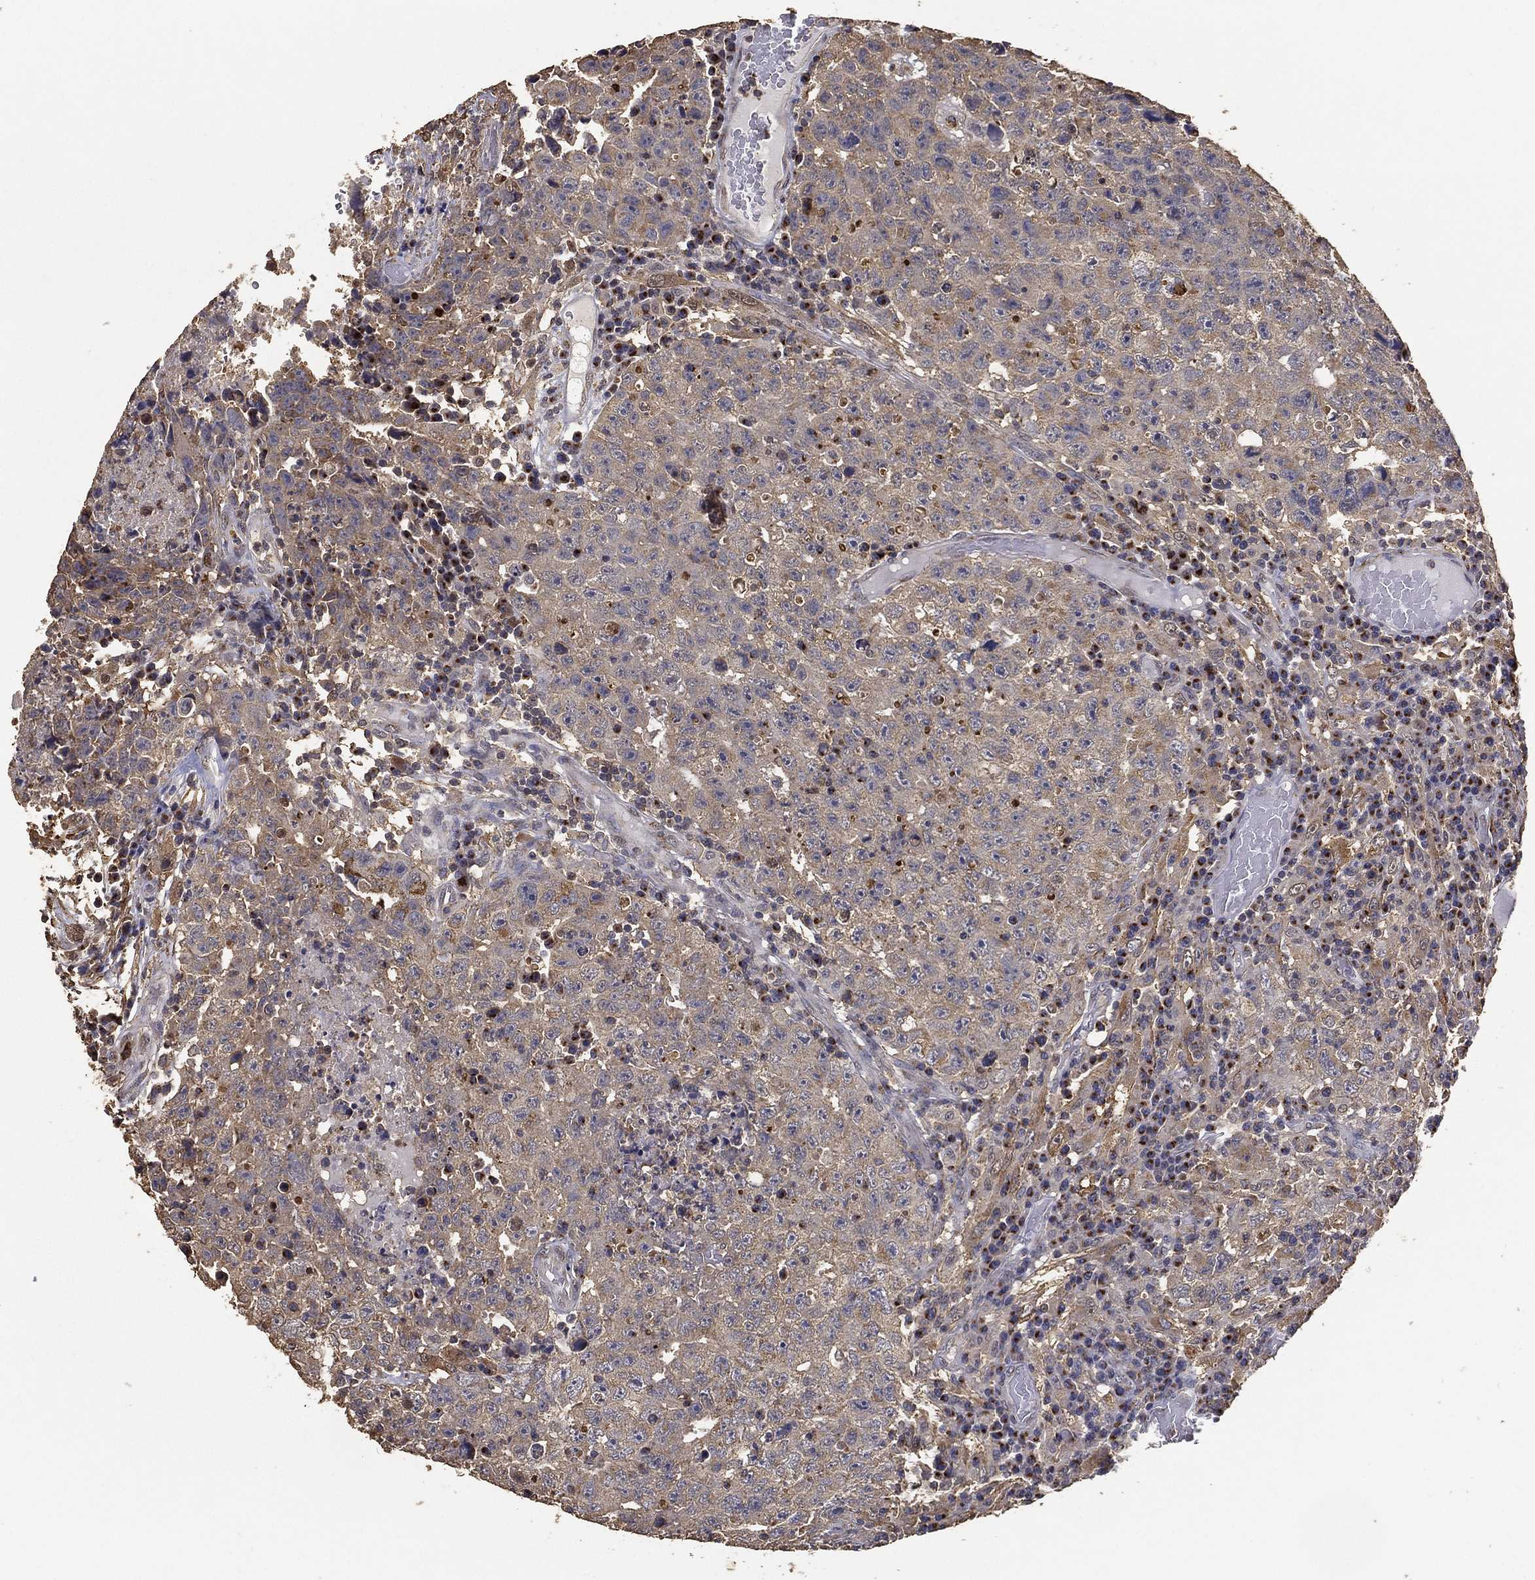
{"staining": {"intensity": "weak", "quantity": ">75%", "location": "cytoplasmic/membranous"}, "tissue": "testis cancer", "cell_type": "Tumor cells", "image_type": "cancer", "snomed": [{"axis": "morphology", "description": "Necrosis, NOS"}, {"axis": "morphology", "description": "Carcinoma, Embryonal, NOS"}, {"axis": "topography", "description": "Testis"}], "caption": "The histopathology image reveals staining of embryonal carcinoma (testis), revealing weak cytoplasmic/membranous protein staining (brown color) within tumor cells.", "gene": "GPR183", "patient": {"sex": "male", "age": 19}}